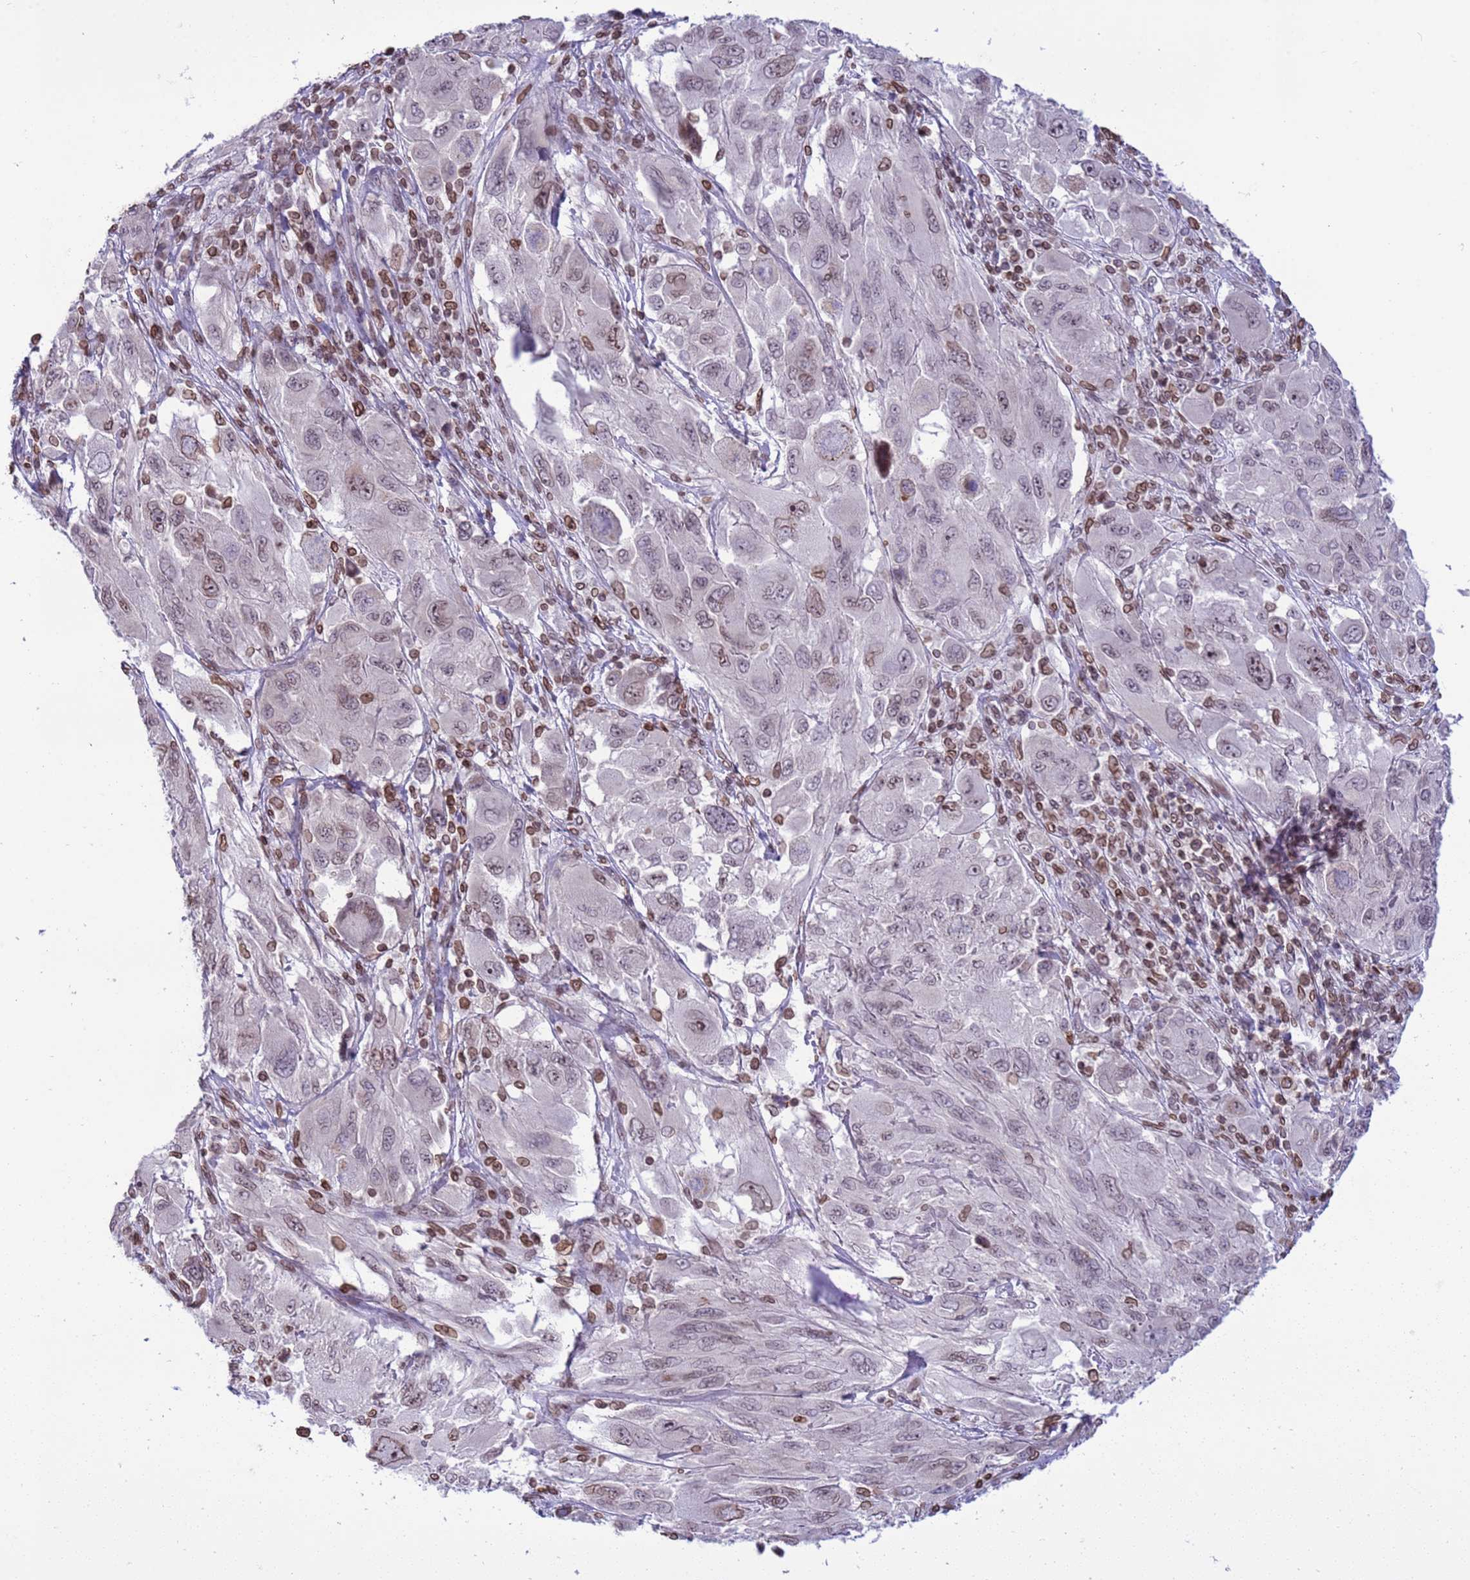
{"staining": {"intensity": "weak", "quantity": "<25%", "location": "cytoplasmic/membranous,nuclear"}, "tissue": "melanoma", "cell_type": "Tumor cells", "image_type": "cancer", "snomed": [{"axis": "morphology", "description": "Malignant melanoma, NOS"}, {"axis": "topography", "description": "Skin"}], "caption": "Immunohistochemistry (IHC) image of human malignant melanoma stained for a protein (brown), which exhibits no staining in tumor cells.", "gene": "DHX37", "patient": {"sex": "female", "age": 91}}